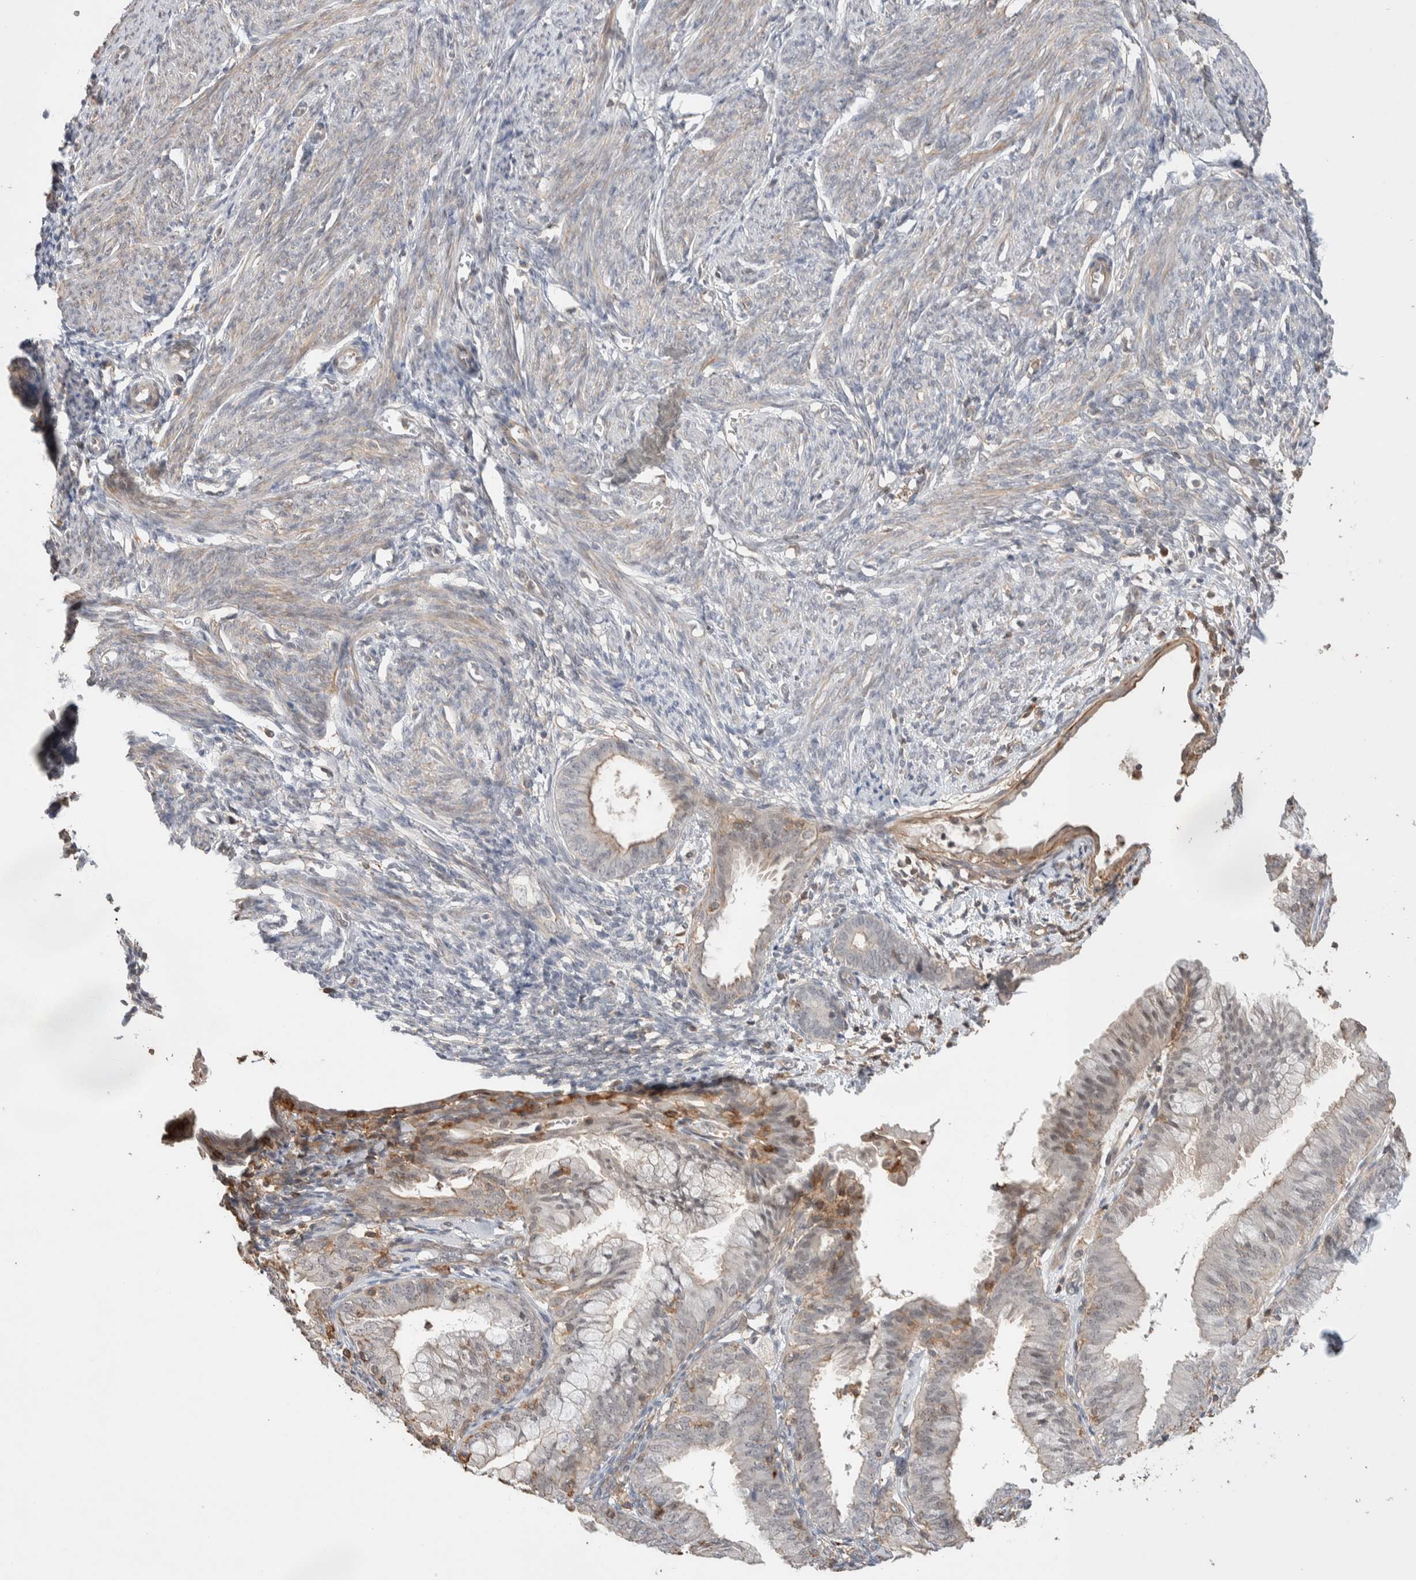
{"staining": {"intensity": "negative", "quantity": "none", "location": "none"}, "tissue": "endometrium", "cell_type": "Cells in endometrial stroma", "image_type": "normal", "snomed": [{"axis": "morphology", "description": "Normal tissue, NOS"}, {"axis": "morphology", "description": "Adenocarcinoma, NOS"}, {"axis": "topography", "description": "Endometrium"}], "caption": "A high-resolution image shows immunohistochemistry (IHC) staining of benign endometrium, which shows no significant expression in cells in endometrial stroma.", "gene": "ZNF704", "patient": {"sex": "female", "age": 57}}